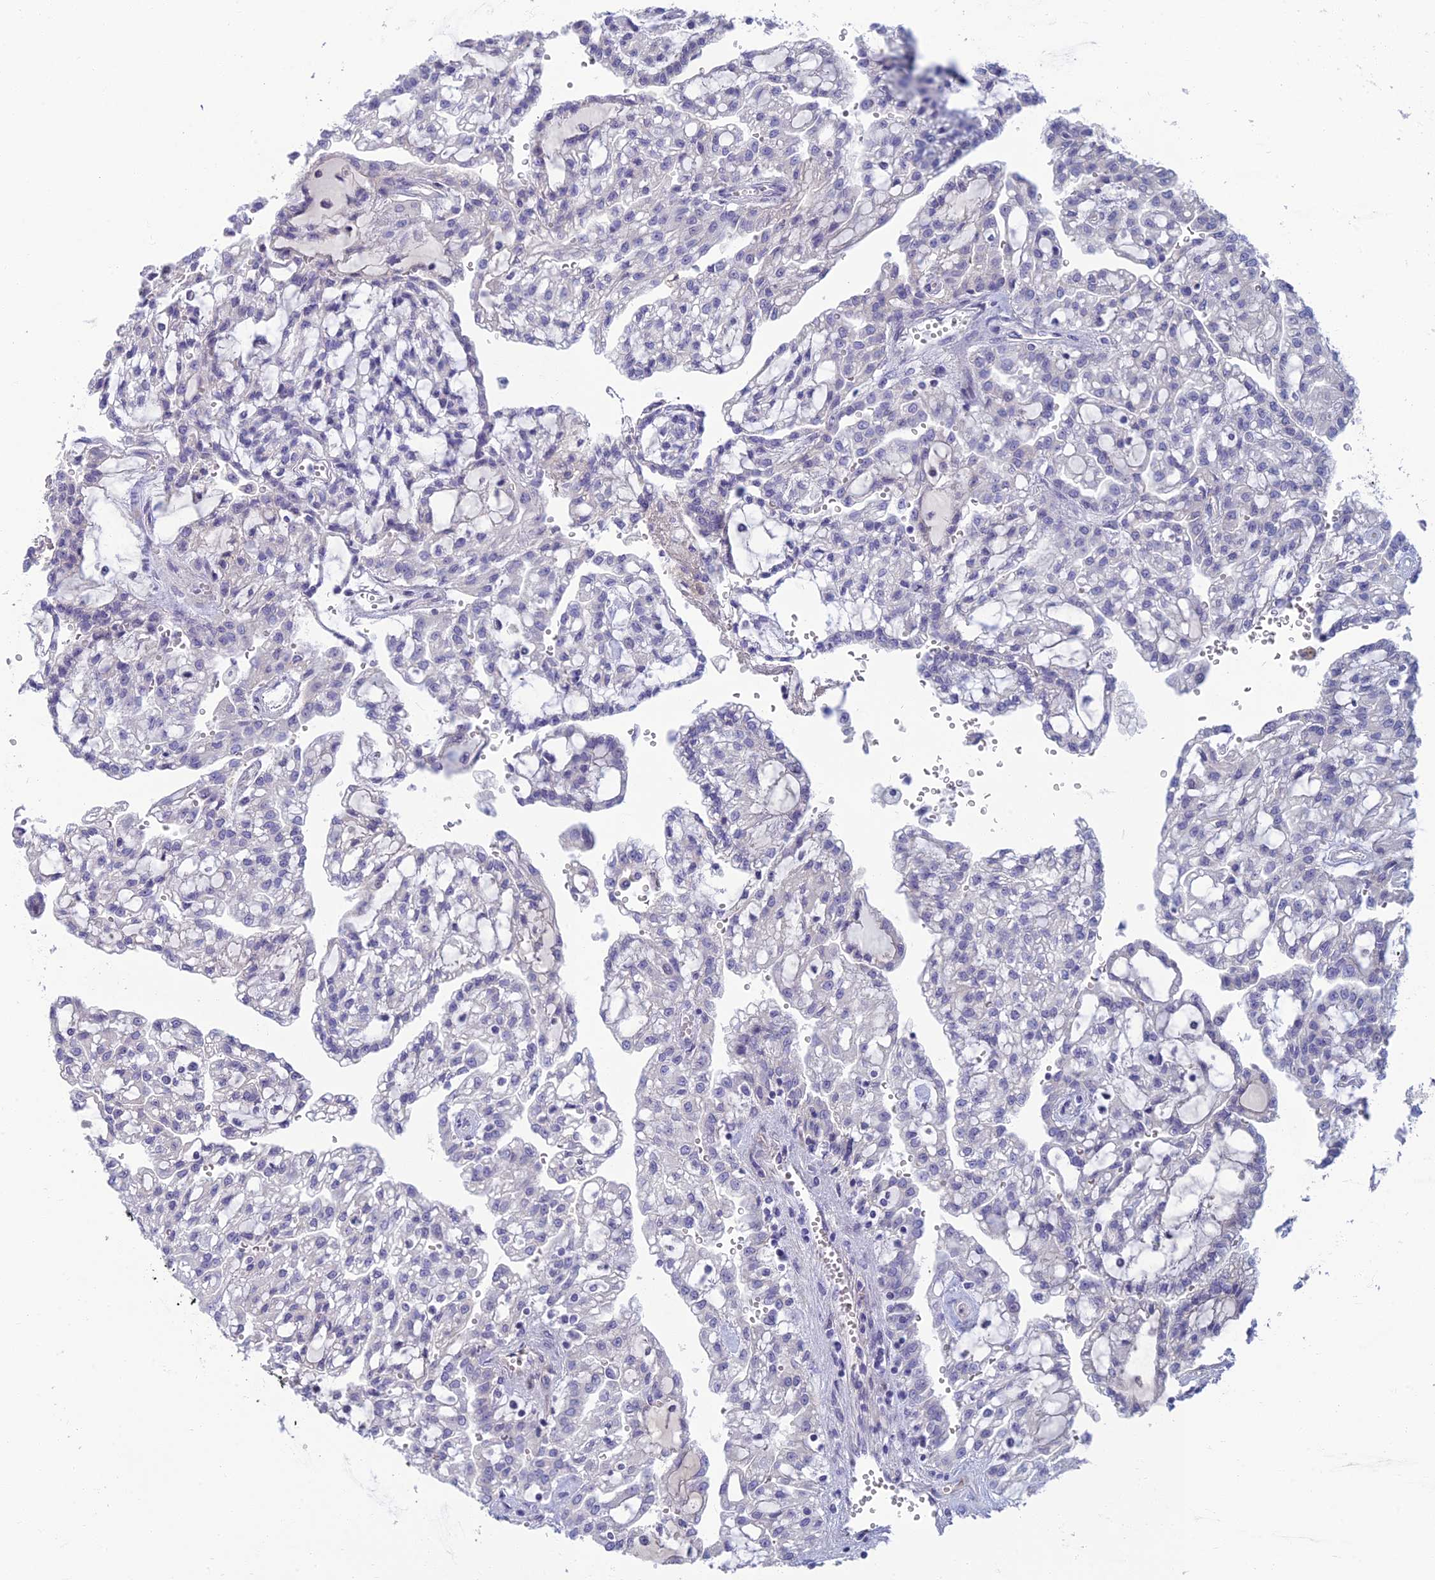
{"staining": {"intensity": "negative", "quantity": "none", "location": "none"}, "tissue": "renal cancer", "cell_type": "Tumor cells", "image_type": "cancer", "snomed": [{"axis": "morphology", "description": "Adenocarcinoma, NOS"}, {"axis": "topography", "description": "Kidney"}], "caption": "Protein analysis of renal cancer (adenocarcinoma) exhibits no significant positivity in tumor cells.", "gene": "NEURL1", "patient": {"sex": "male", "age": 63}}